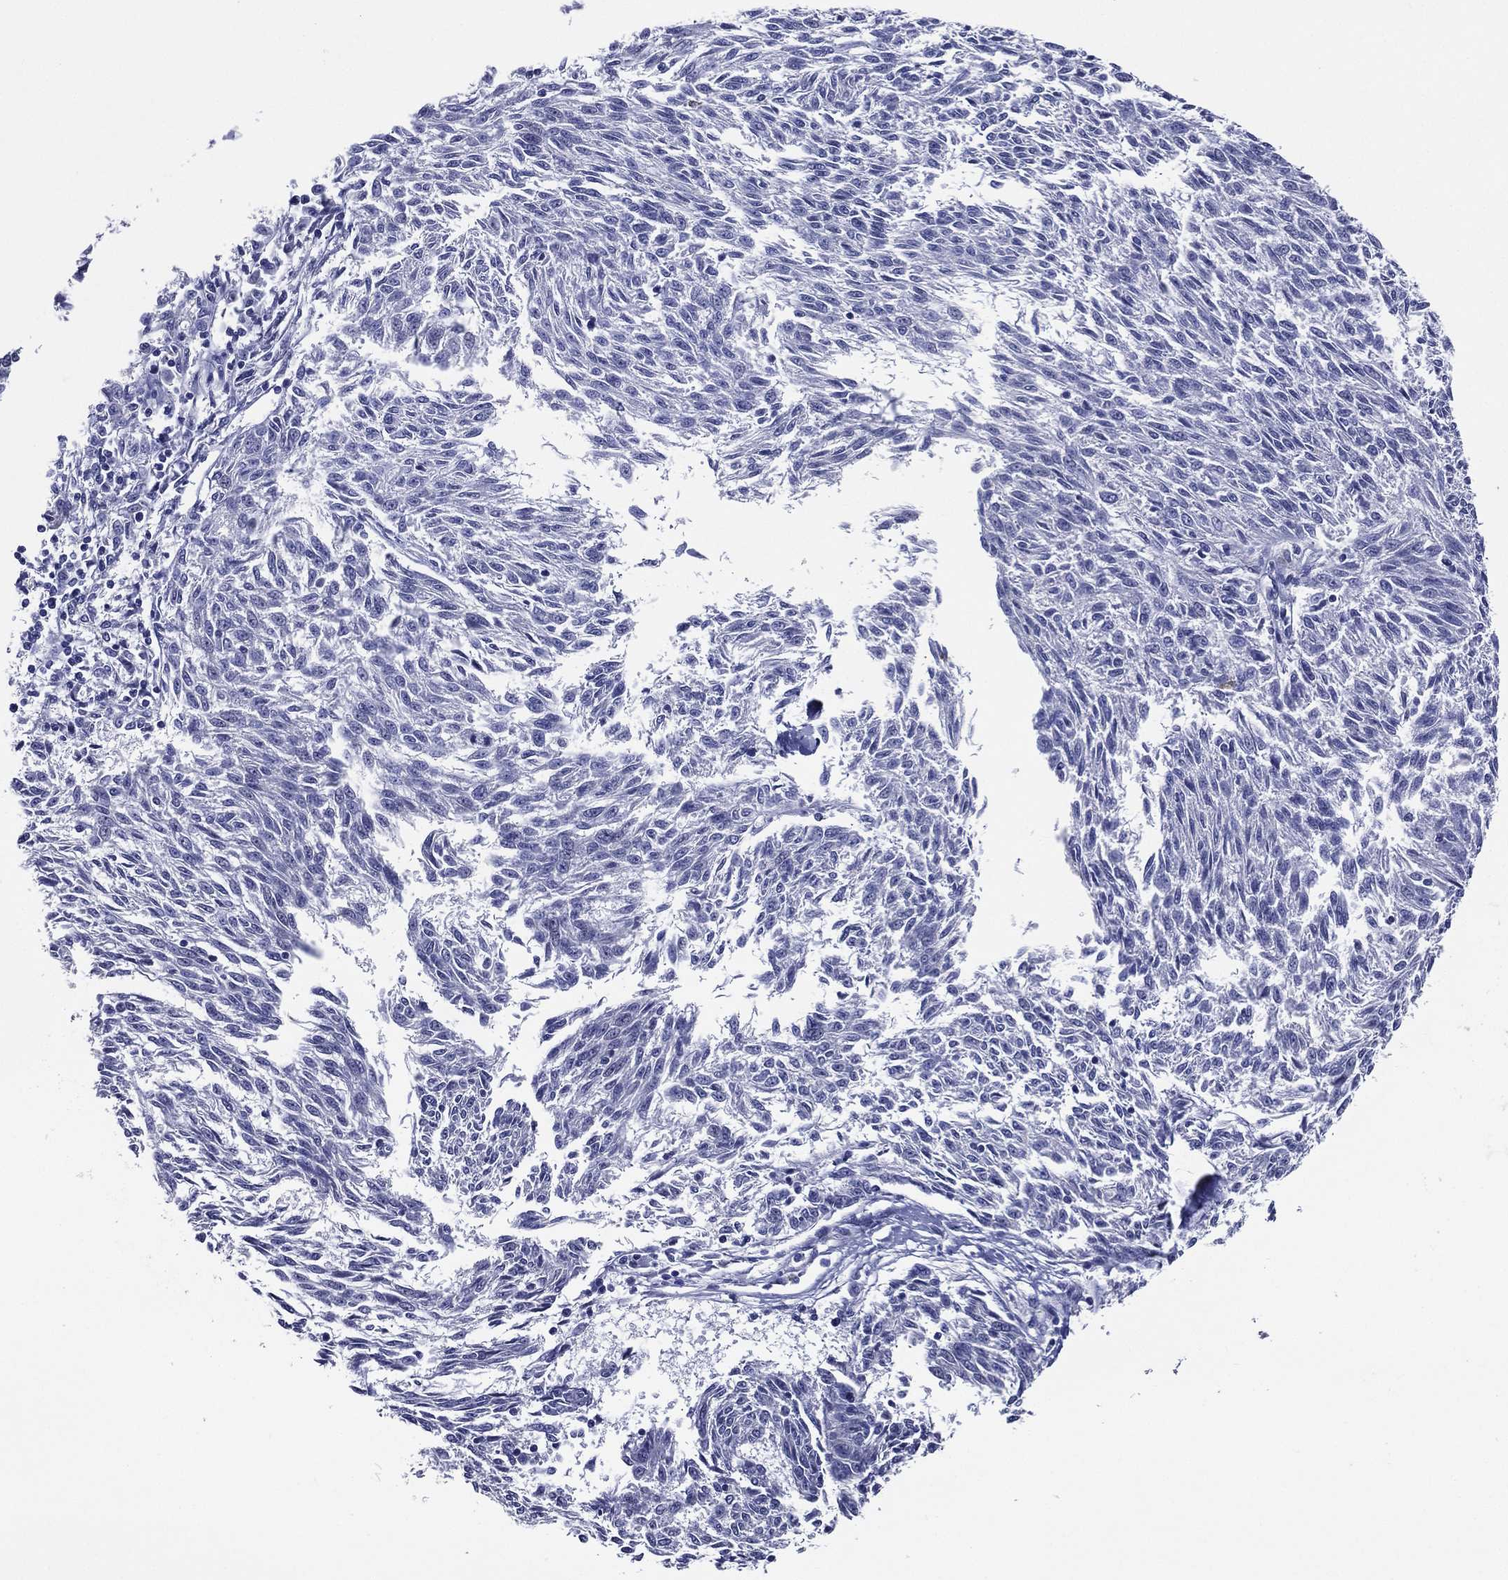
{"staining": {"intensity": "negative", "quantity": "none", "location": "none"}, "tissue": "melanoma", "cell_type": "Tumor cells", "image_type": "cancer", "snomed": [{"axis": "morphology", "description": "Malignant melanoma, NOS"}, {"axis": "topography", "description": "Skin"}], "caption": "Immunohistochemistry (IHC) image of neoplastic tissue: melanoma stained with DAB (3,3'-diaminobenzidine) reveals no significant protein staining in tumor cells.", "gene": "ACE2", "patient": {"sex": "female", "age": 72}}